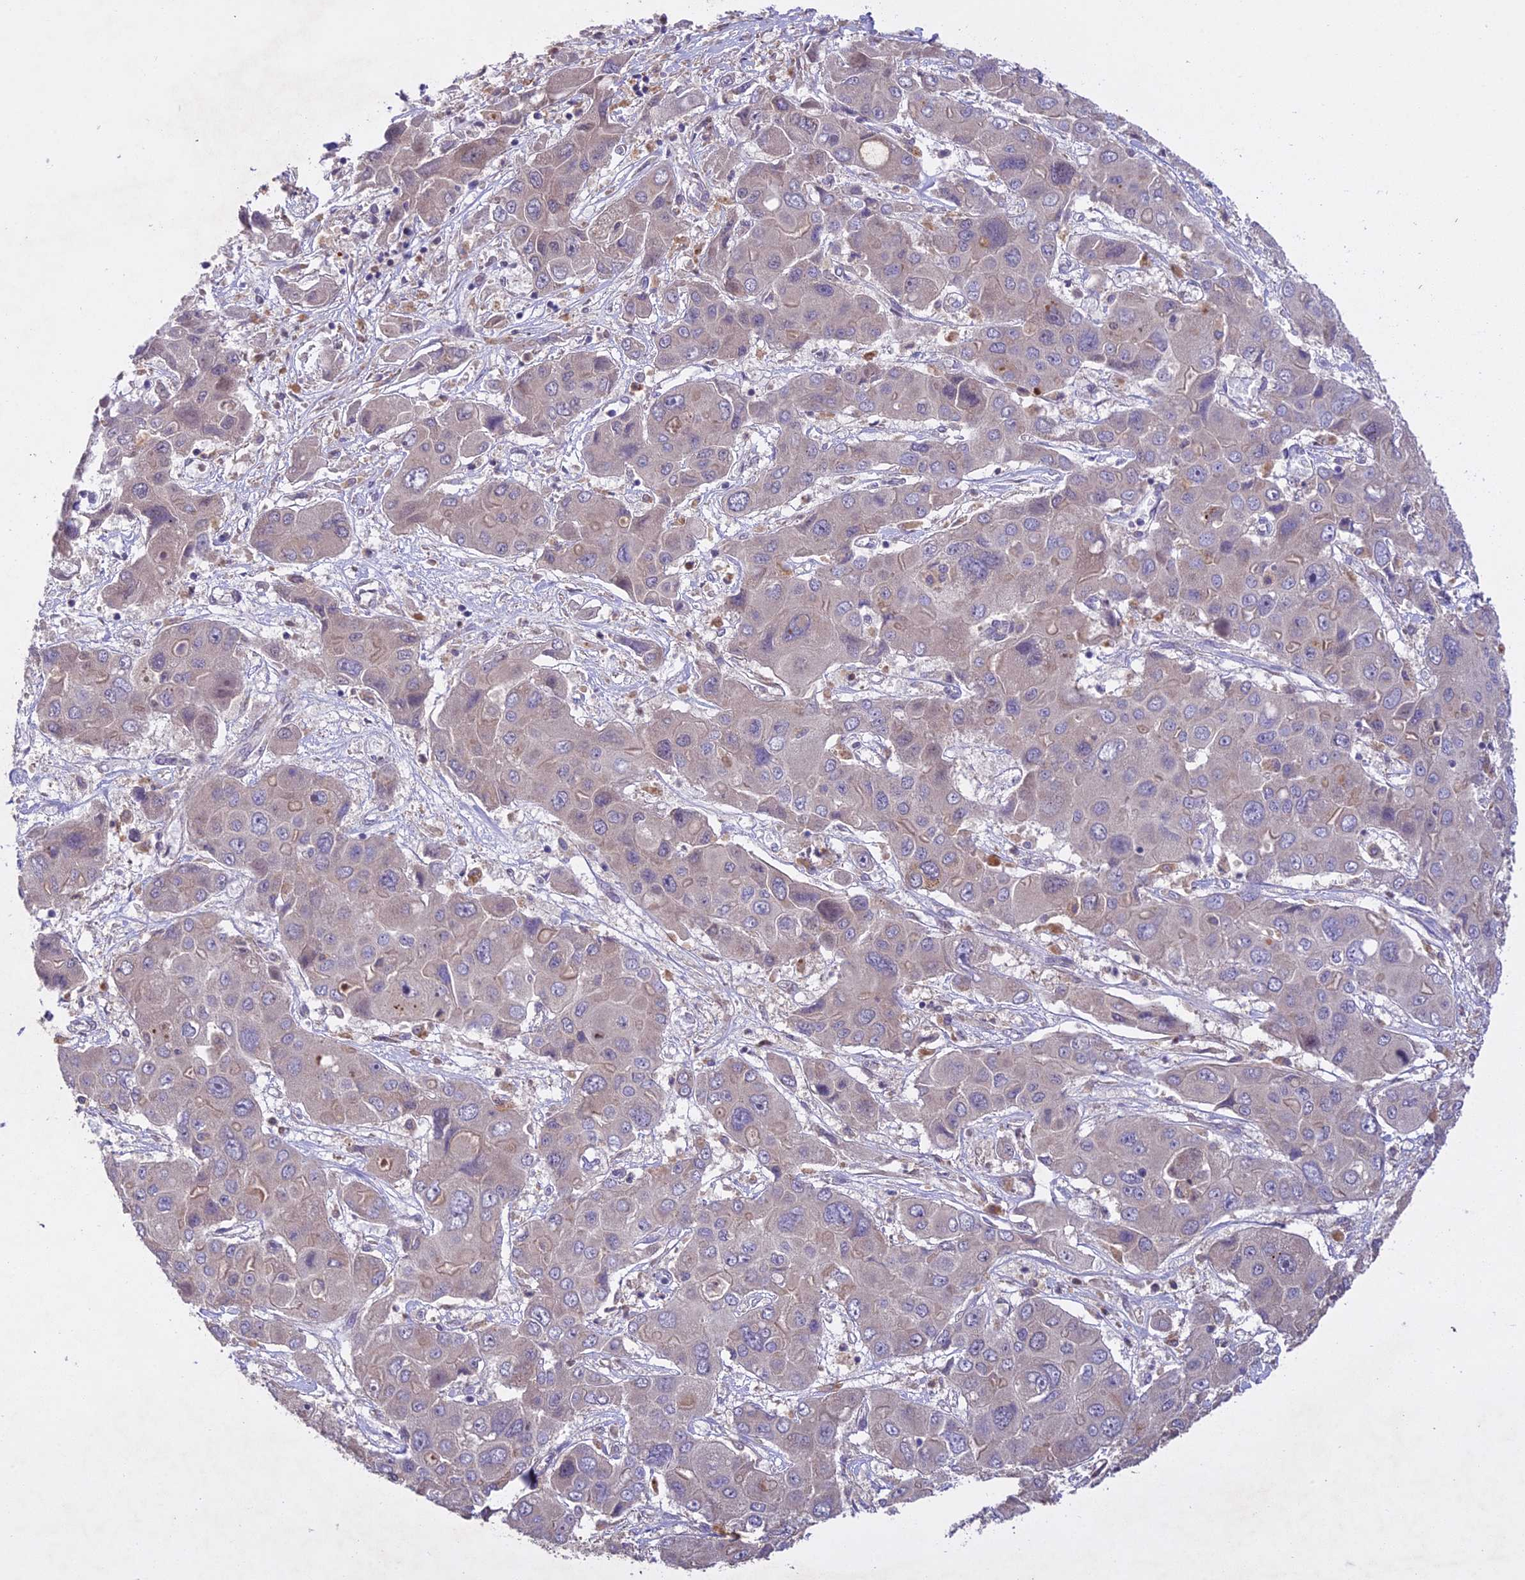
{"staining": {"intensity": "negative", "quantity": "none", "location": "none"}, "tissue": "liver cancer", "cell_type": "Tumor cells", "image_type": "cancer", "snomed": [{"axis": "morphology", "description": "Cholangiocarcinoma"}, {"axis": "topography", "description": "Liver"}], "caption": "Tumor cells are negative for protein expression in human cholangiocarcinoma (liver). (DAB (3,3'-diaminobenzidine) immunohistochemistry (IHC) visualized using brightfield microscopy, high magnification).", "gene": "CENPL", "patient": {"sex": "male", "age": 67}}